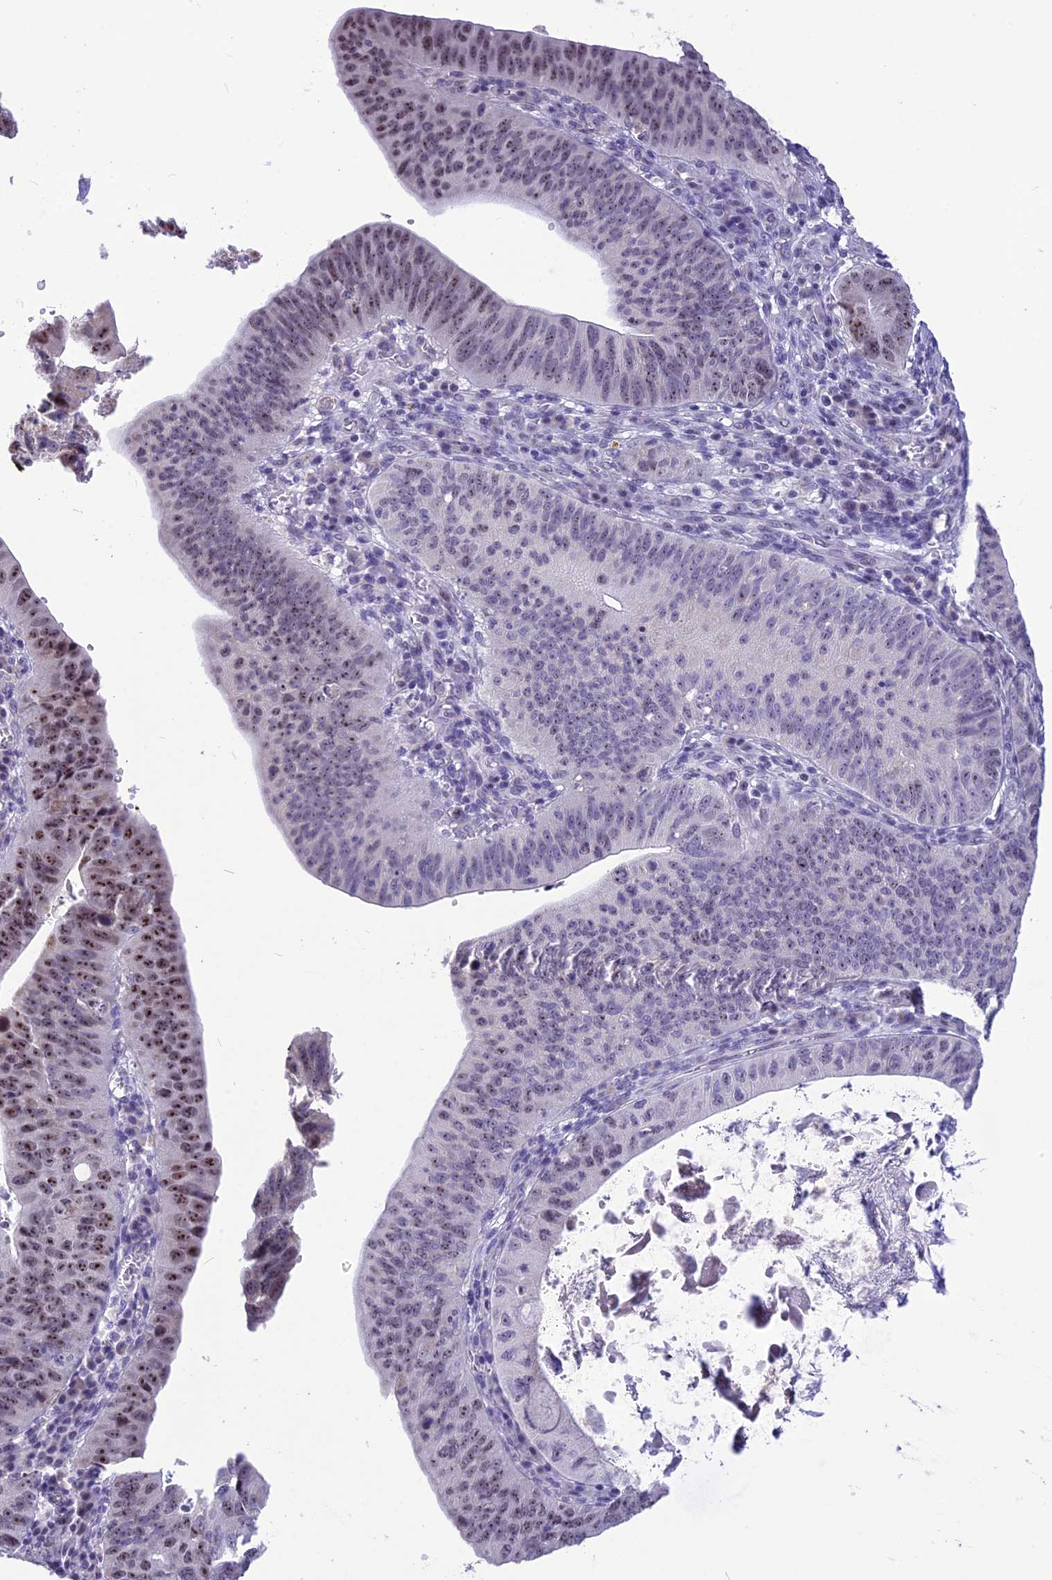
{"staining": {"intensity": "strong", "quantity": "<25%", "location": "nuclear"}, "tissue": "stomach cancer", "cell_type": "Tumor cells", "image_type": "cancer", "snomed": [{"axis": "morphology", "description": "Adenocarcinoma, NOS"}, {"axis": "topography", "description": "Stomach"}], "caption": "The micrograph reveals immunohistochemical staining of stomach adenocarcinoma. There is strong nuclear expression is identified in about <25% of tumor cells. The staining was performed using DAB (3,3'-diaminobenzidine) to visualize the protein expression in brown, while the nuclei were stained in blue with hematoxylin (Magnification: 20x).", "gene": "CMSS1", "patient": {"sex": "male", "age": 59}}